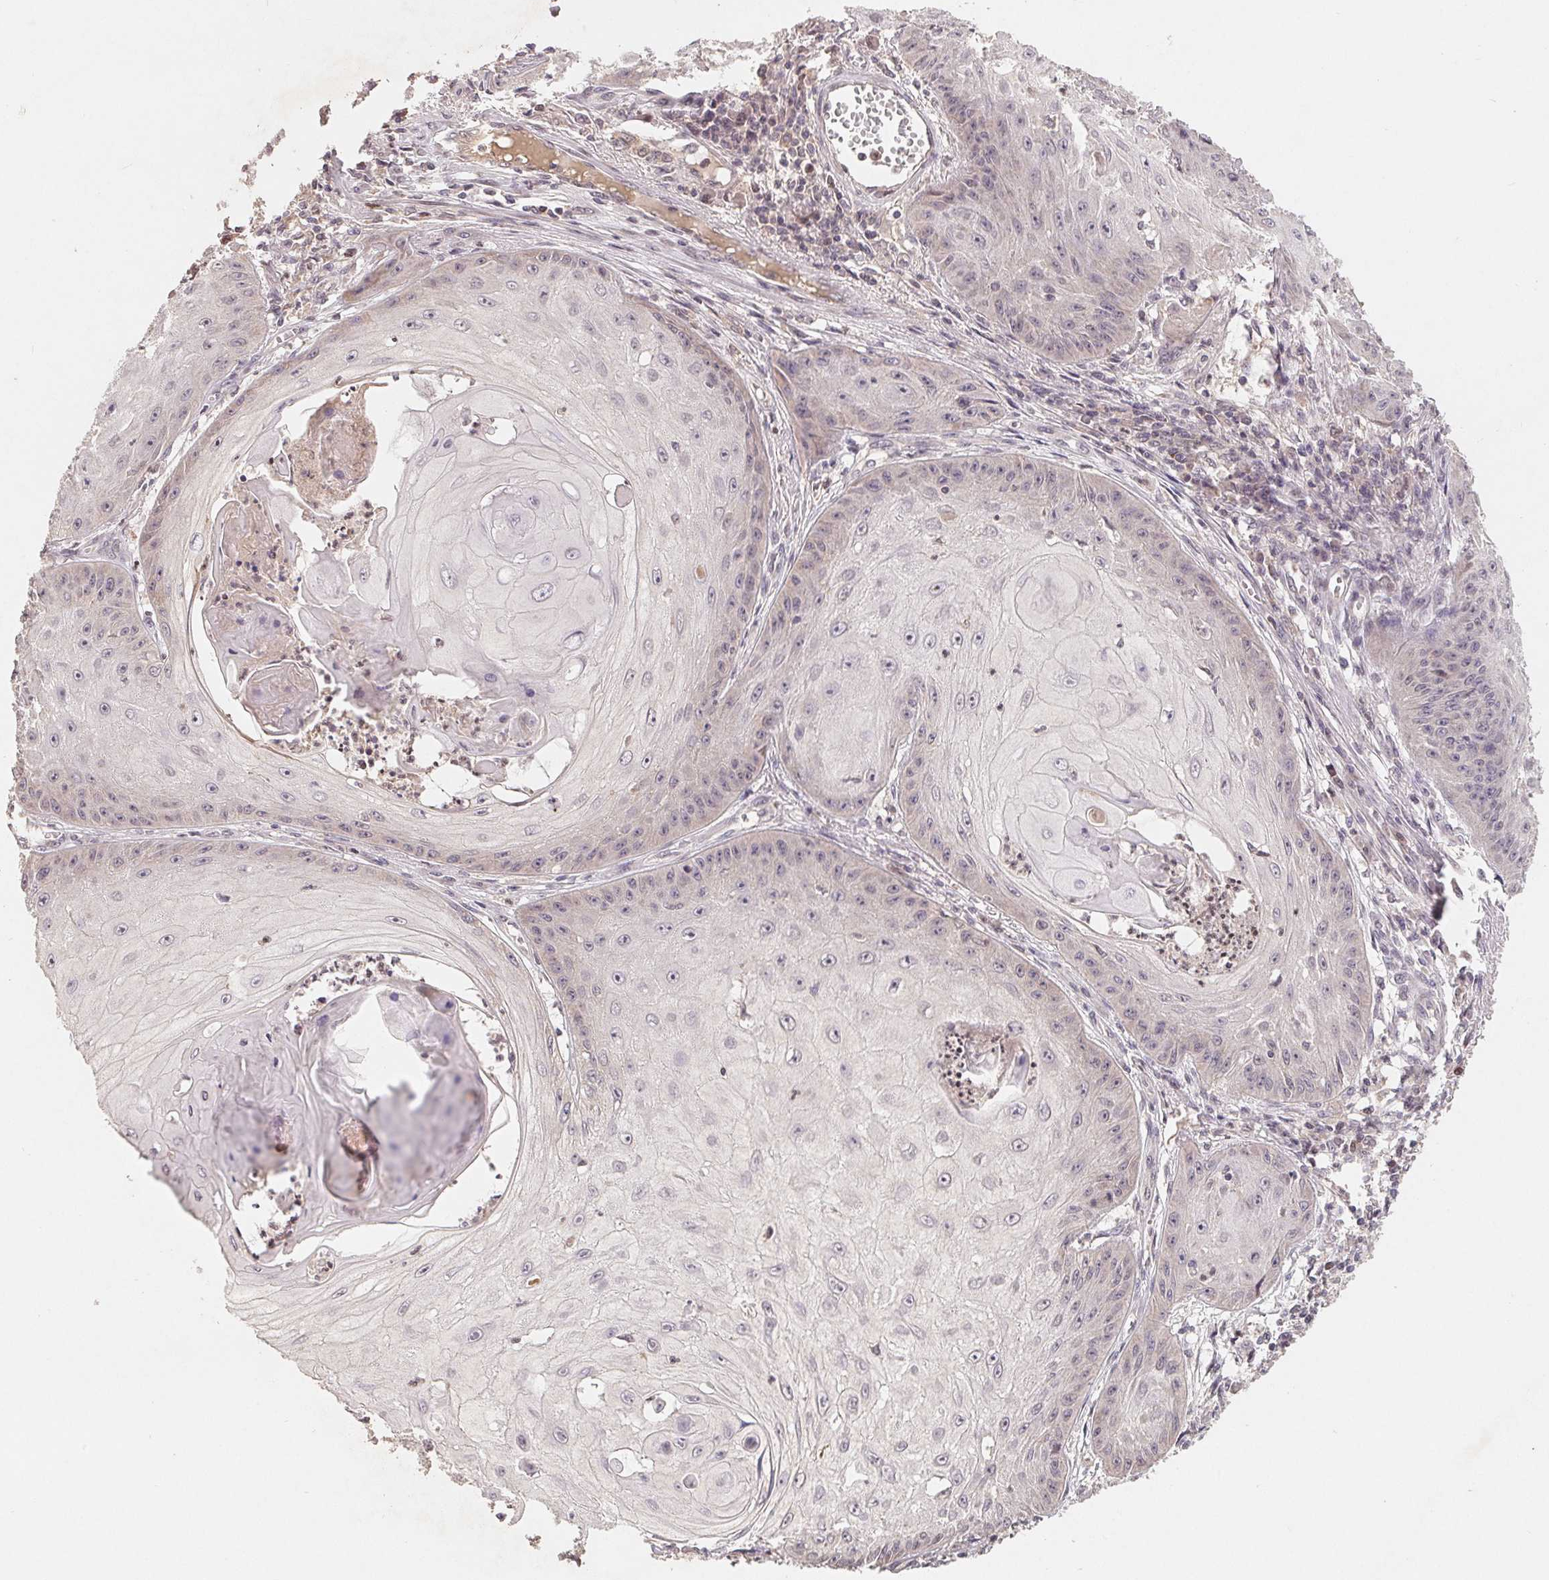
{"staining": {"intensity": "negative", "quantity": "none", "location": "none"}, "tissue": "skin cancer", "cell_type": "Tumor cells", "image_type": "cancer", "snomed": [{"axis": "morphology", "description": "Squamous cell carcinoma, NOS"}, {"axis": "topography", "description": "Skin"}], "caption": "Photomicrograph shows no significant protein staining in tumor cells of squamous cell carcinoma (skin). (Stains: DAB immunohistochemistry with hematoxylin counter stain, Microscopy: brightfield microscopy at high magnification).", "gene": "HMGN3", "patient": {"sex": "male", "age": 70}}